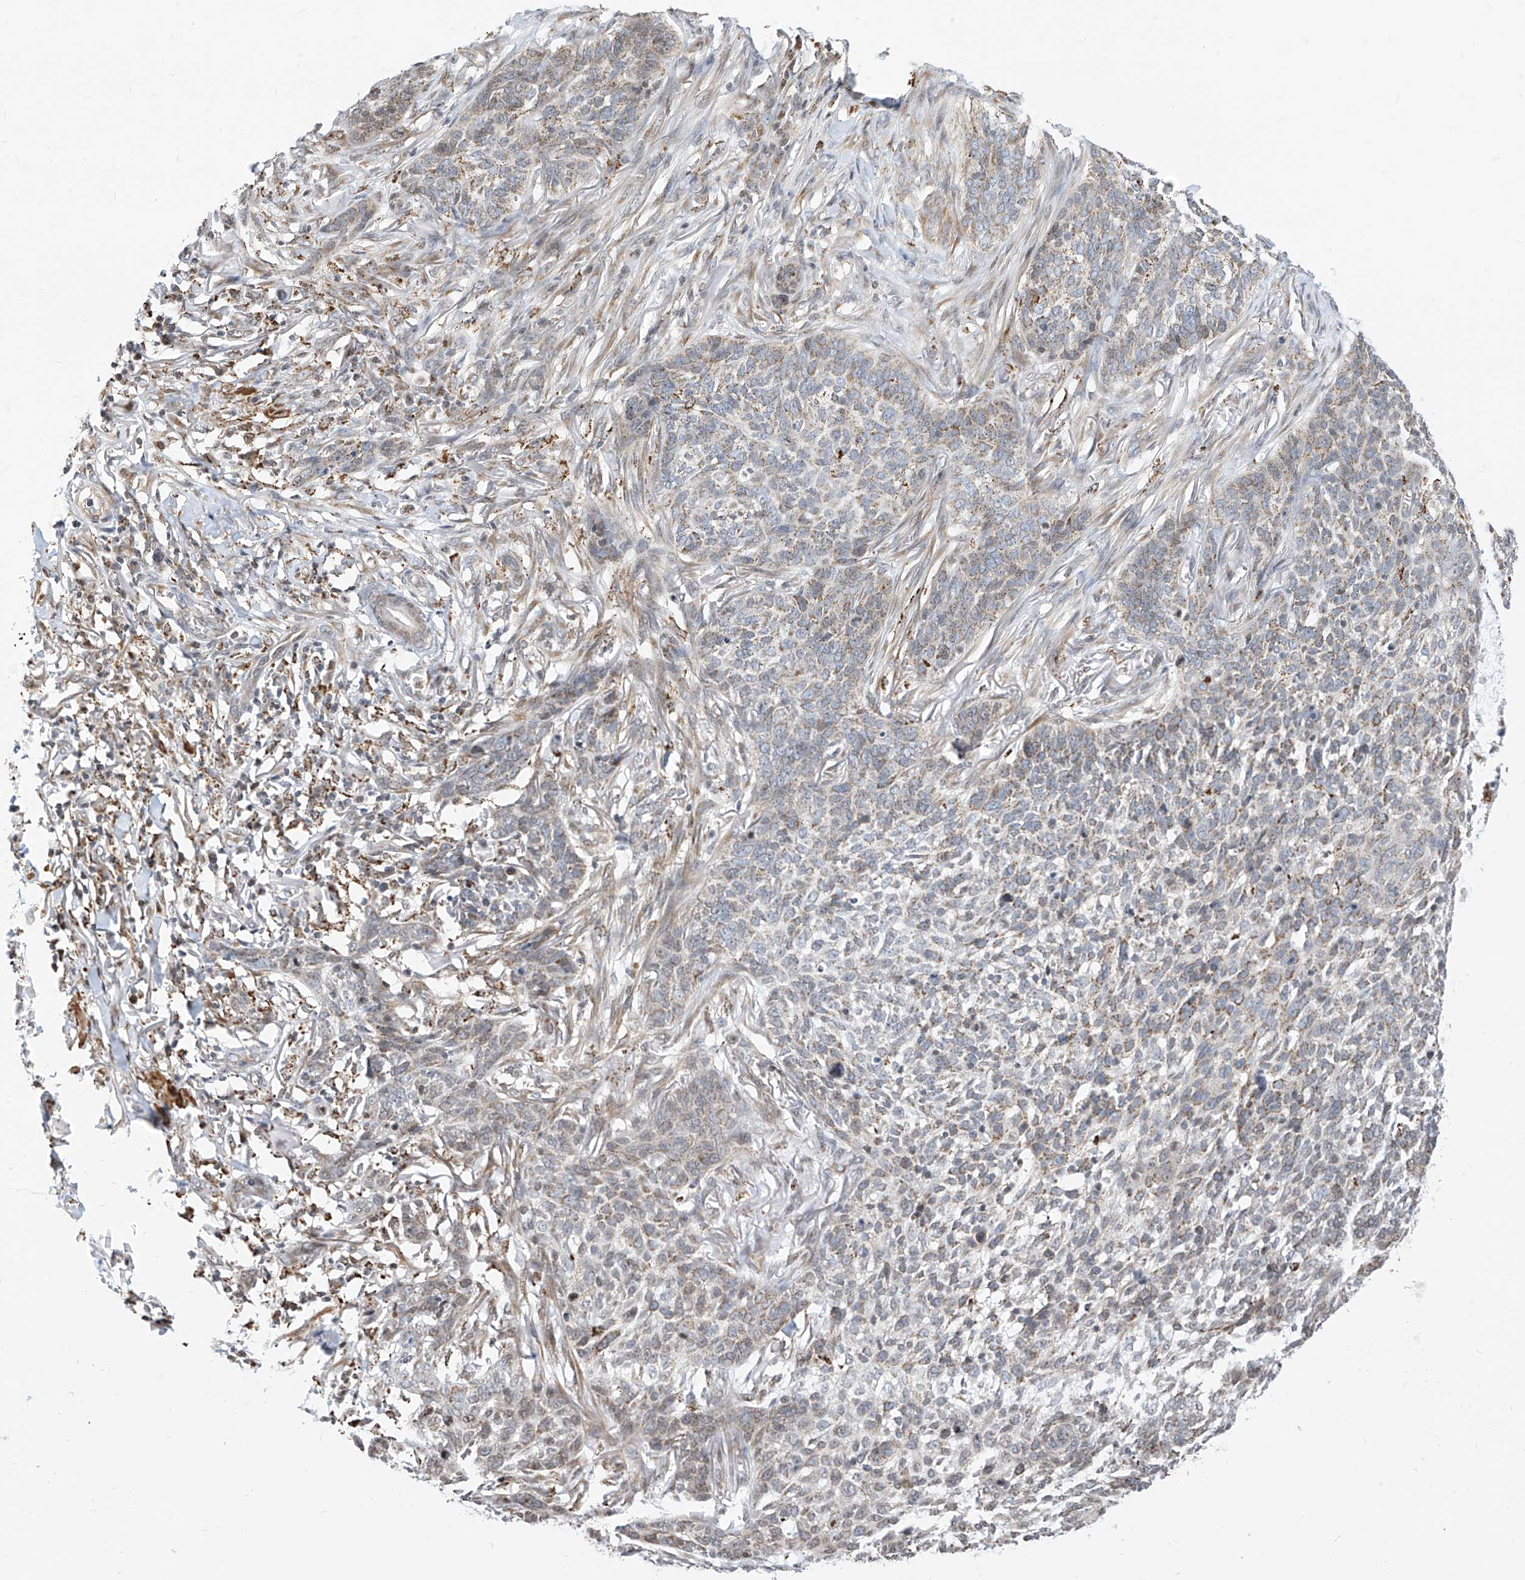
{"staining": {"intensity": "weak", "quantity": ">75%", "location": "cytoplasmic/membranous"}, "tissue": "skin cancer", "cell_type": "Tumor cells", "image_type": "cancer", "snomed": [{"axis": "morphology", "description": "Basal cell carcinoma"}, {"axis": "topography", "description": "Skin"}], "caption": "Brown immunohistochemical staining in skin cancer displays weak cytoplasmic/membranous staining in approximately >75% of tumor cells.", "gene": "TTLL8", "patient": {"sex": "male", "age": 85}}